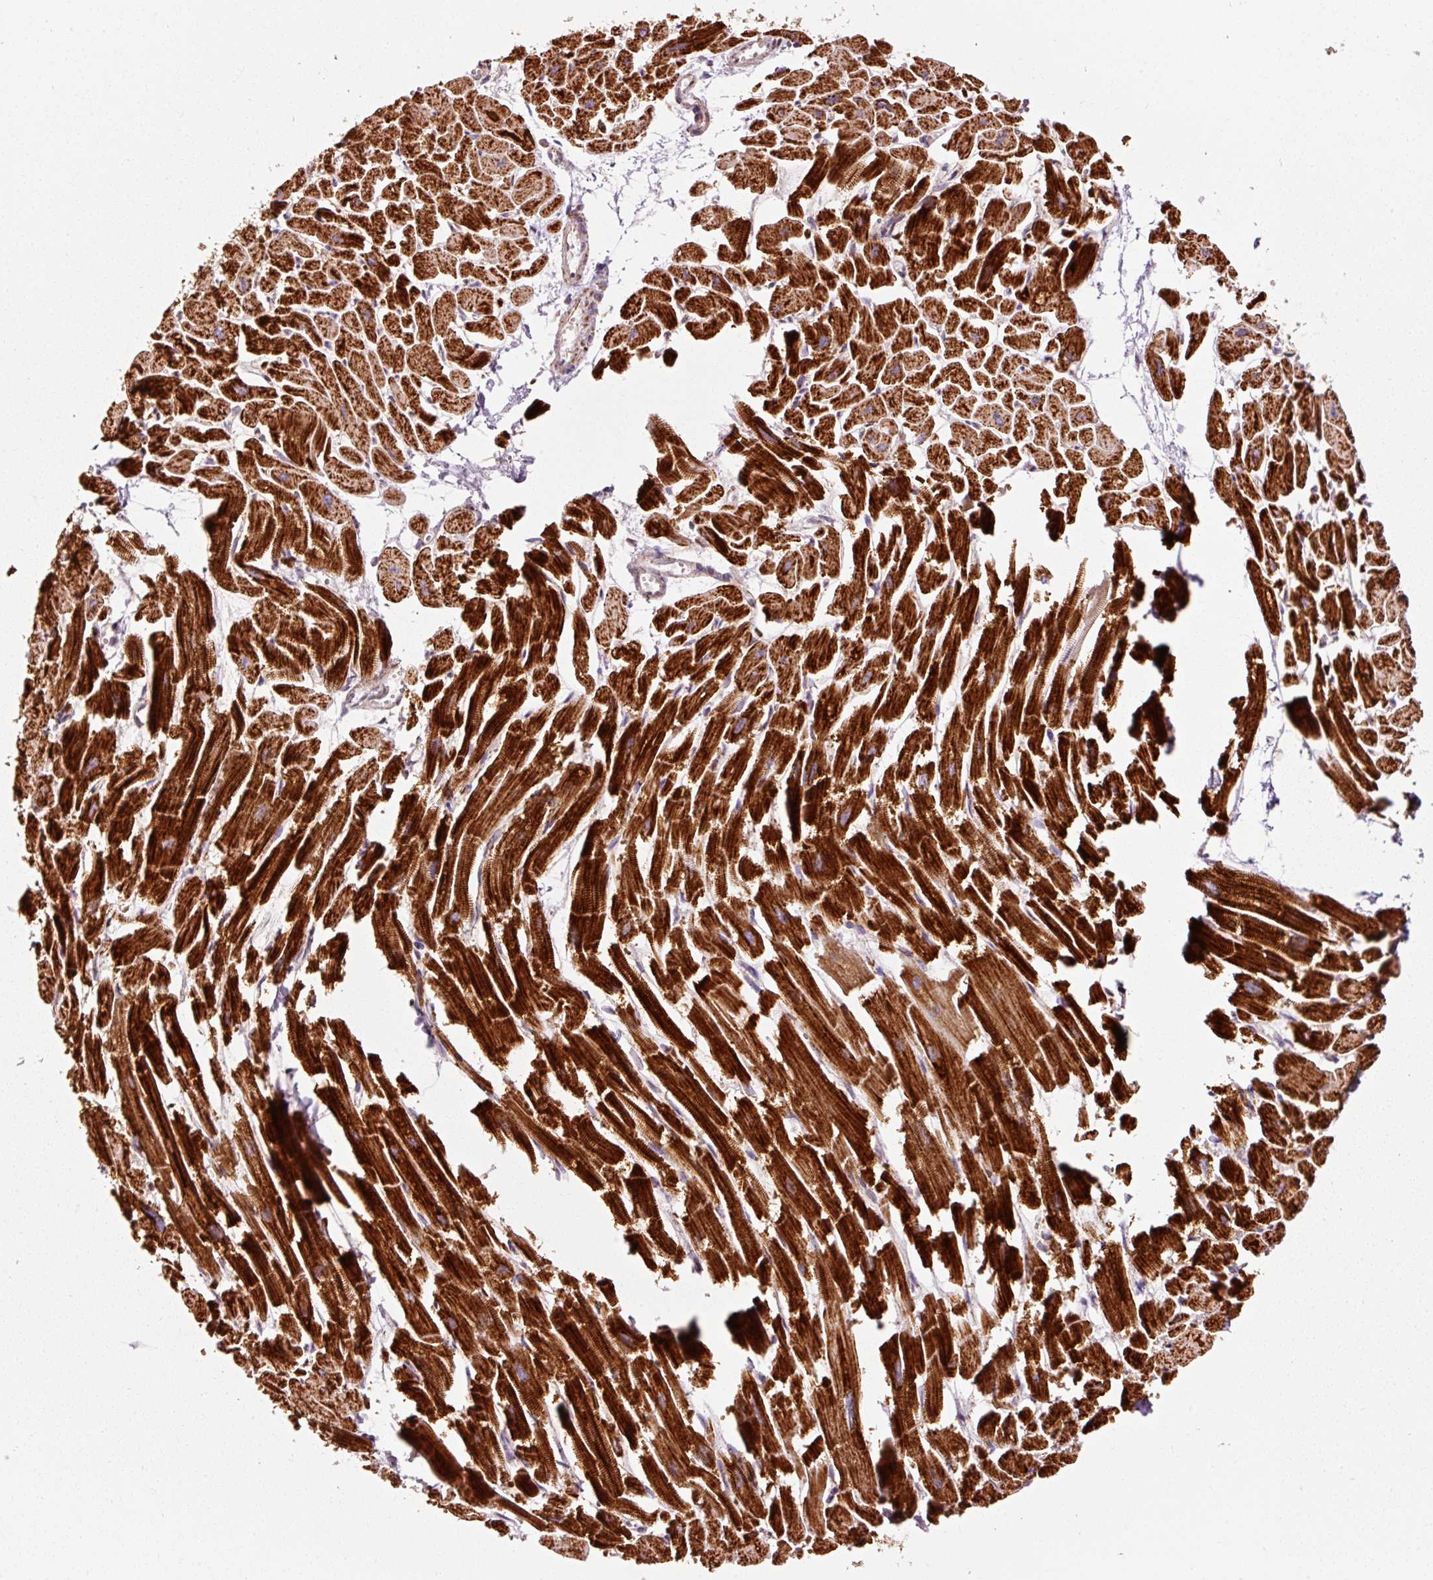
{"staining": {"intensity": "strong", "quantity": ">75%", "location": "cytoplasmic/membranous"}, "tissue": "heart muscle", "cell_type": "Cardiomyocytes", "image_type": "normal", "snomed": [{"axis": "morphology", "description": "Normal tissue, NOS"}, {"axis": "topography", "description": "Heart"}], "caption": "Heart muscle stained with a brown dye exhibits strong cytoplasmic/membranous positive expression in about >75% of cardiomyocytes.", "gene": "NDUFB4", "patient": {"sex": "male", "age": 54}}